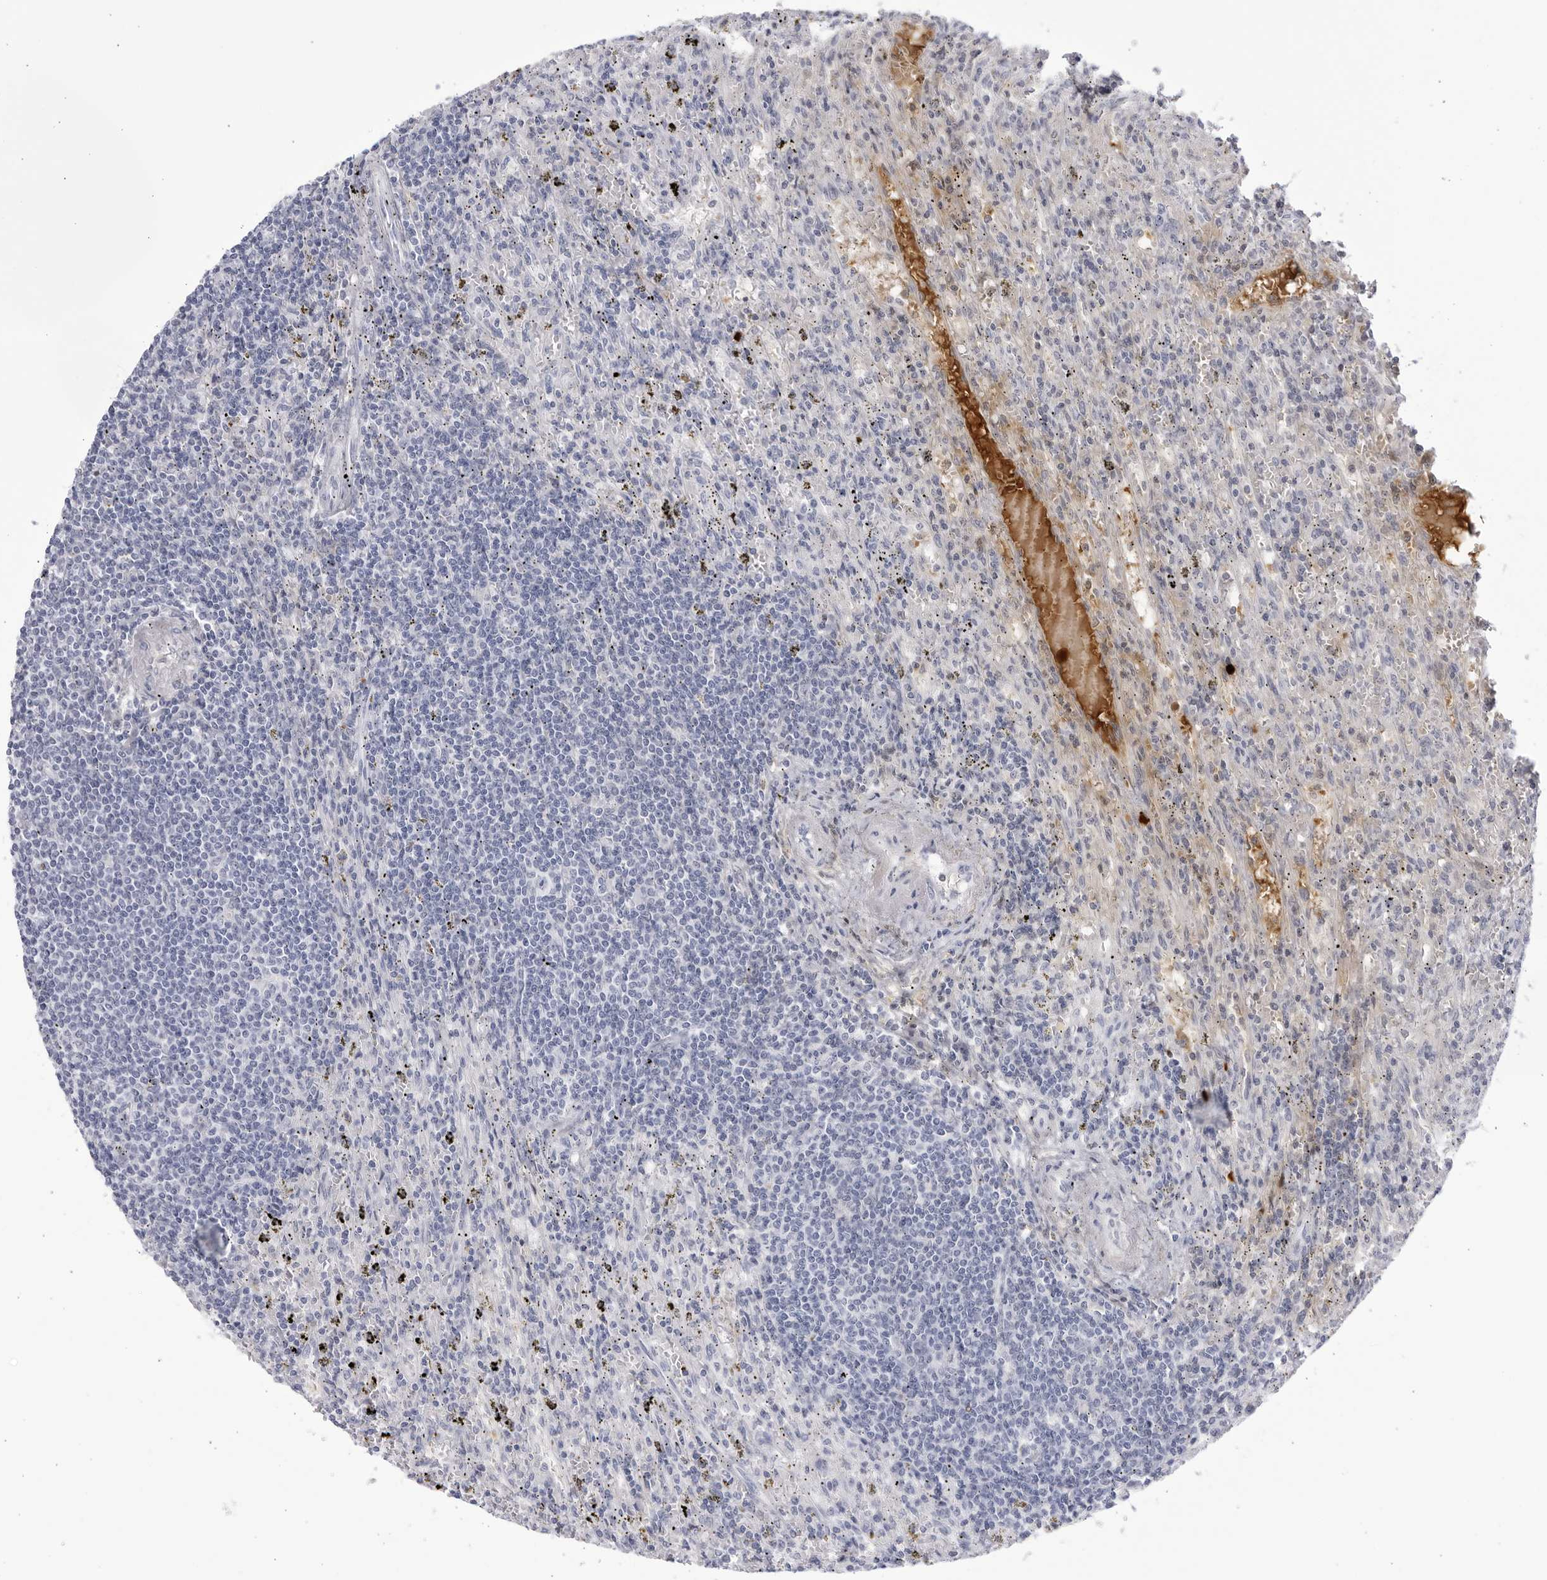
{"staining": {"intensity": "negative", "quantity": "none", "location": "none"}, "tissue": "lymphoma", "cell_type": "Tumor cells", "image_type": "cancer", "snomed": [{"axis": "morphology", "description": "Malignant lymphoma, non-Hodgkin's type, Low grade"}, {"axis": "topography", "description": "Spleen"}], "caption": "Tumor cells are negative for brown protein staining in low-grade malignant lymphoma, non-Hodgkin's type.", "gene": "CNBD1", "patient": {"sex": "male", "age": 76}}